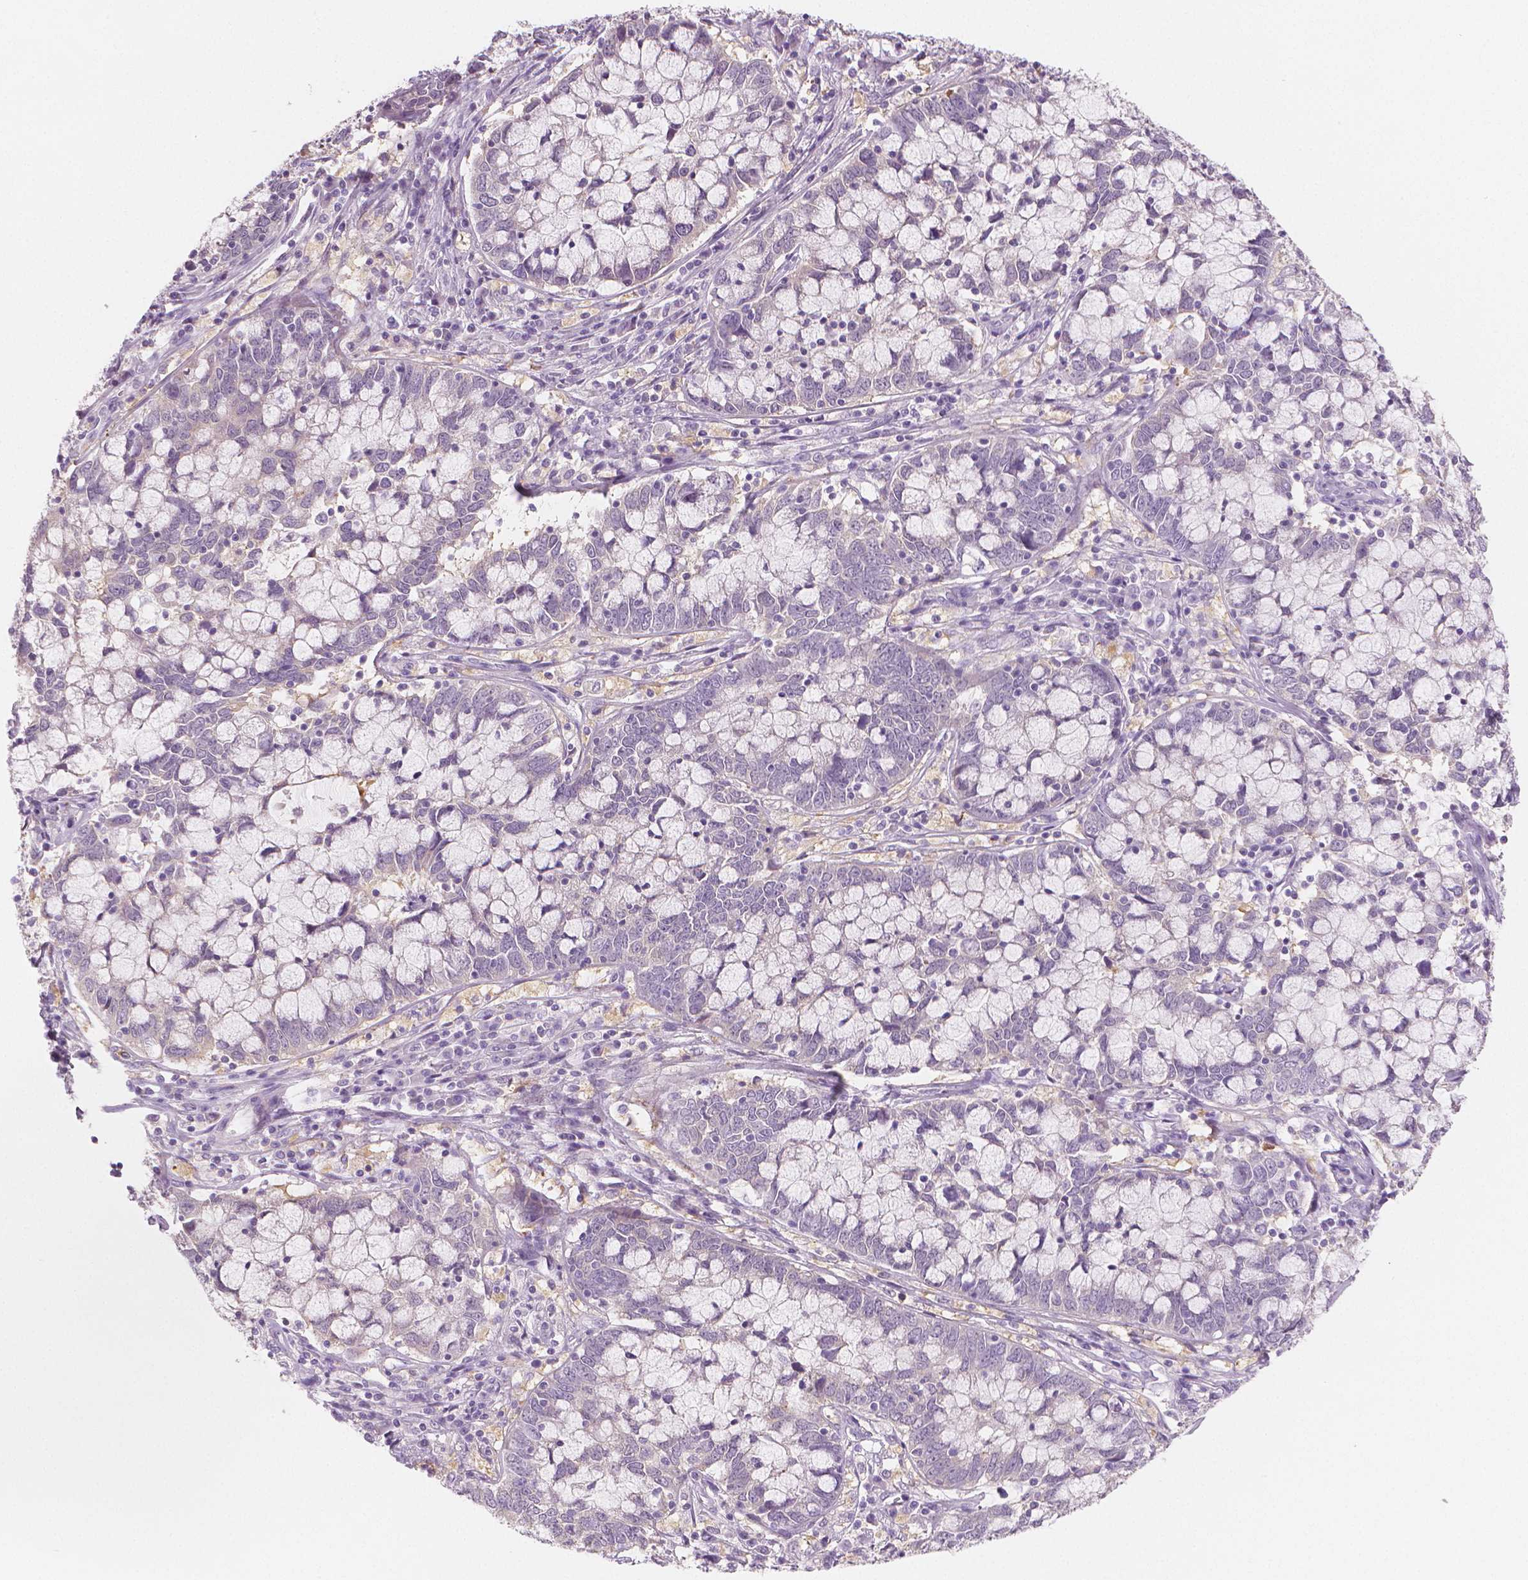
{"staining": {"intensity": "negative", "quantity": "none", "location": "none"}, "tissue": "cervical cancer", "cell_type": "Tumor cells", "image_type": "cancer", "snomed": [{"axis": "morphology", "description": "Adenocarcinoma, NOS"}, {"axis": "topography", "description": "Cervix"}], "caption": "IHC image of adenocarcinoma (cervical) stained for a protein (brown), which shows no expression in tumor cells.", "gene": "APOA4", "patient": {"sex": "female", "age": 40}}